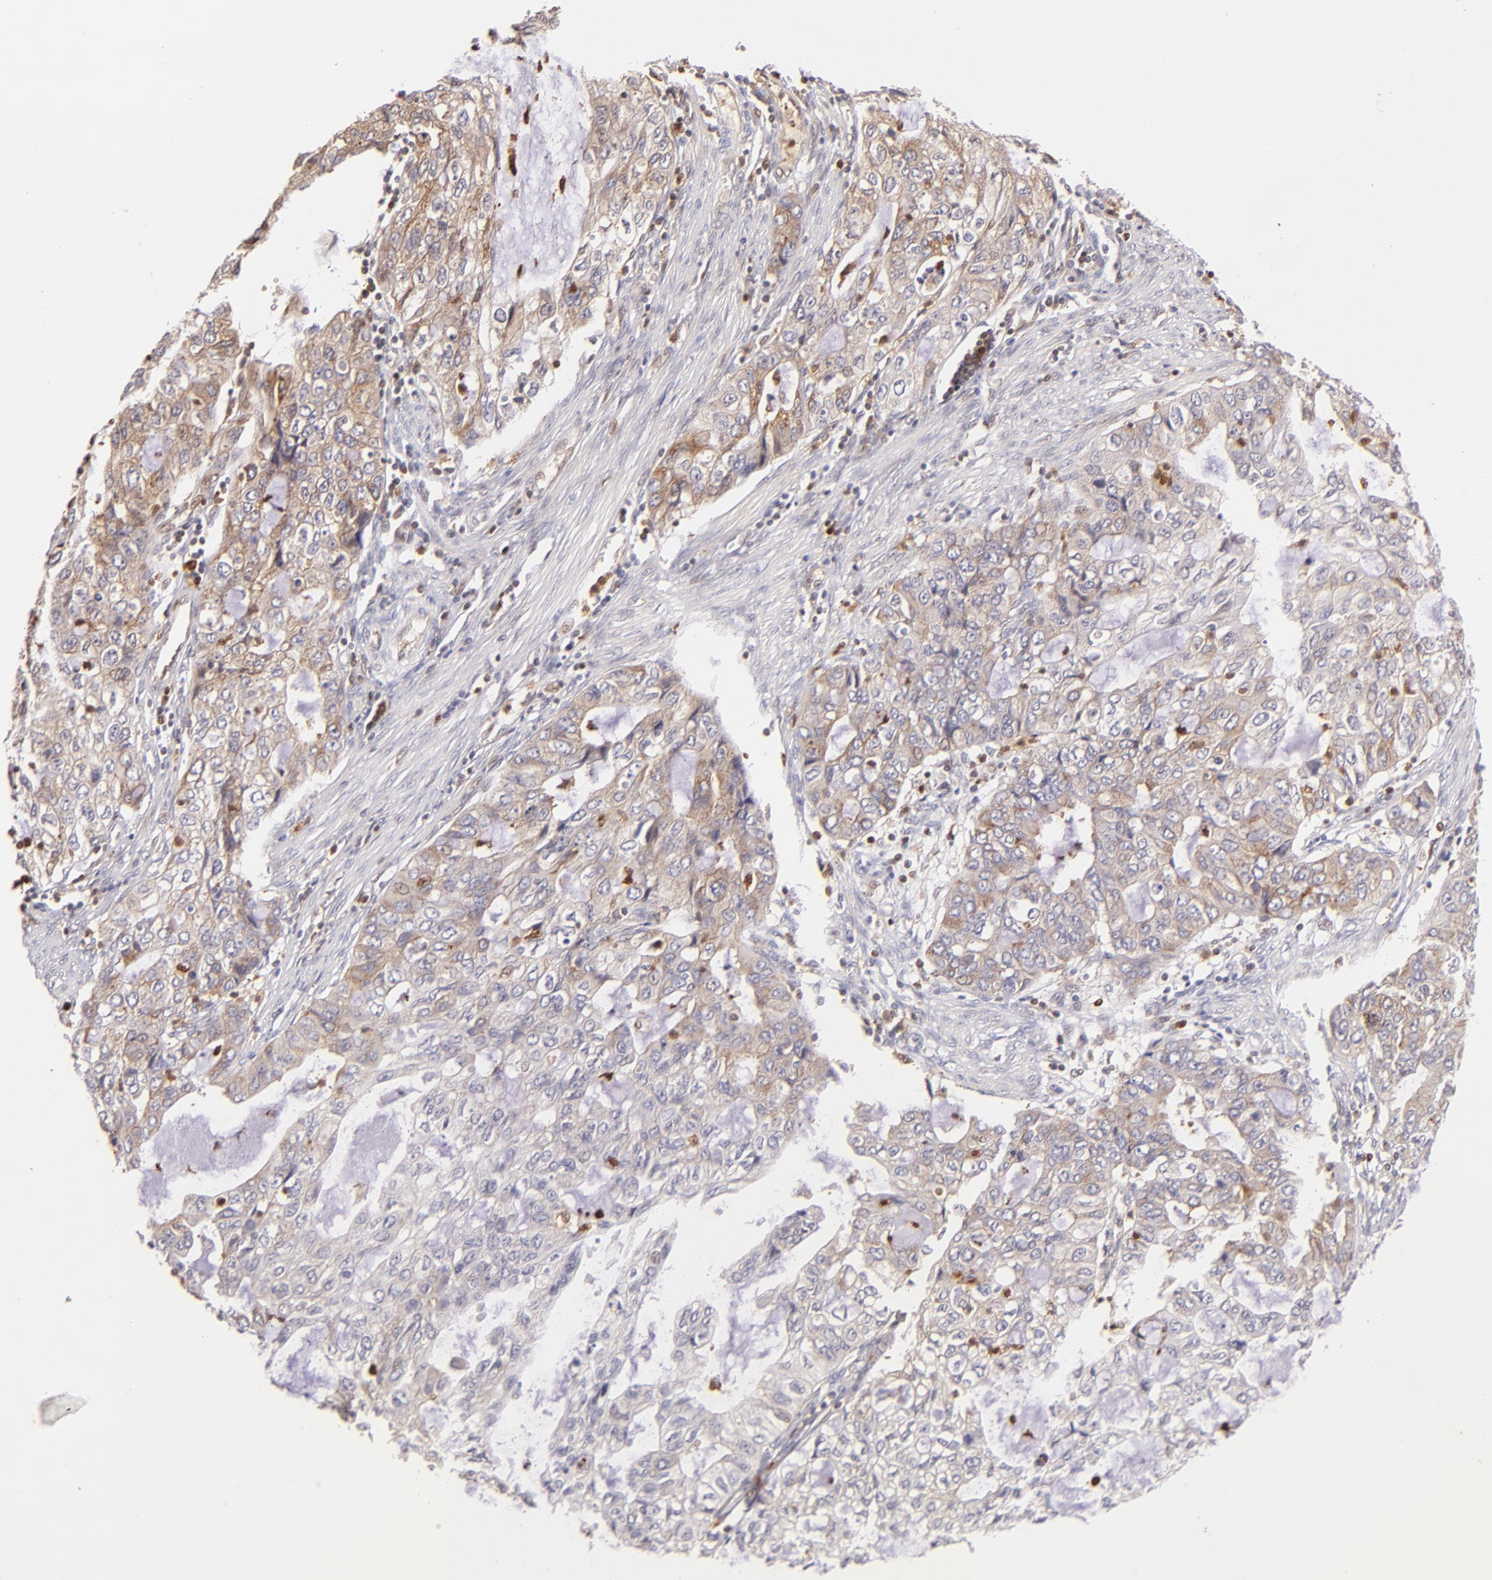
{"staining": {"intensity": "weak", "quantity": ">75%", "location": "cytoplasmic/membranous"}, "tissue": "stomach cancer", "cell_type": "Tumor cells", "image_type": "cancer", "snomed": [{"axis": "morphology", "description": "Adenocarcinoma, NOS"}, {"axis": "topography", "description": "Stomach, upper"}], "caption": "The histopathology image shows staining of adenocarcinoma (stomach), revealing weak cytoplasmic/membranous protein staining (brown color) within tumor cells. (DAB IHC, brown staining for protein, blue staining for nuclei).", "gene": "BTK", "patient": {"sex": "female", "age": 52}}